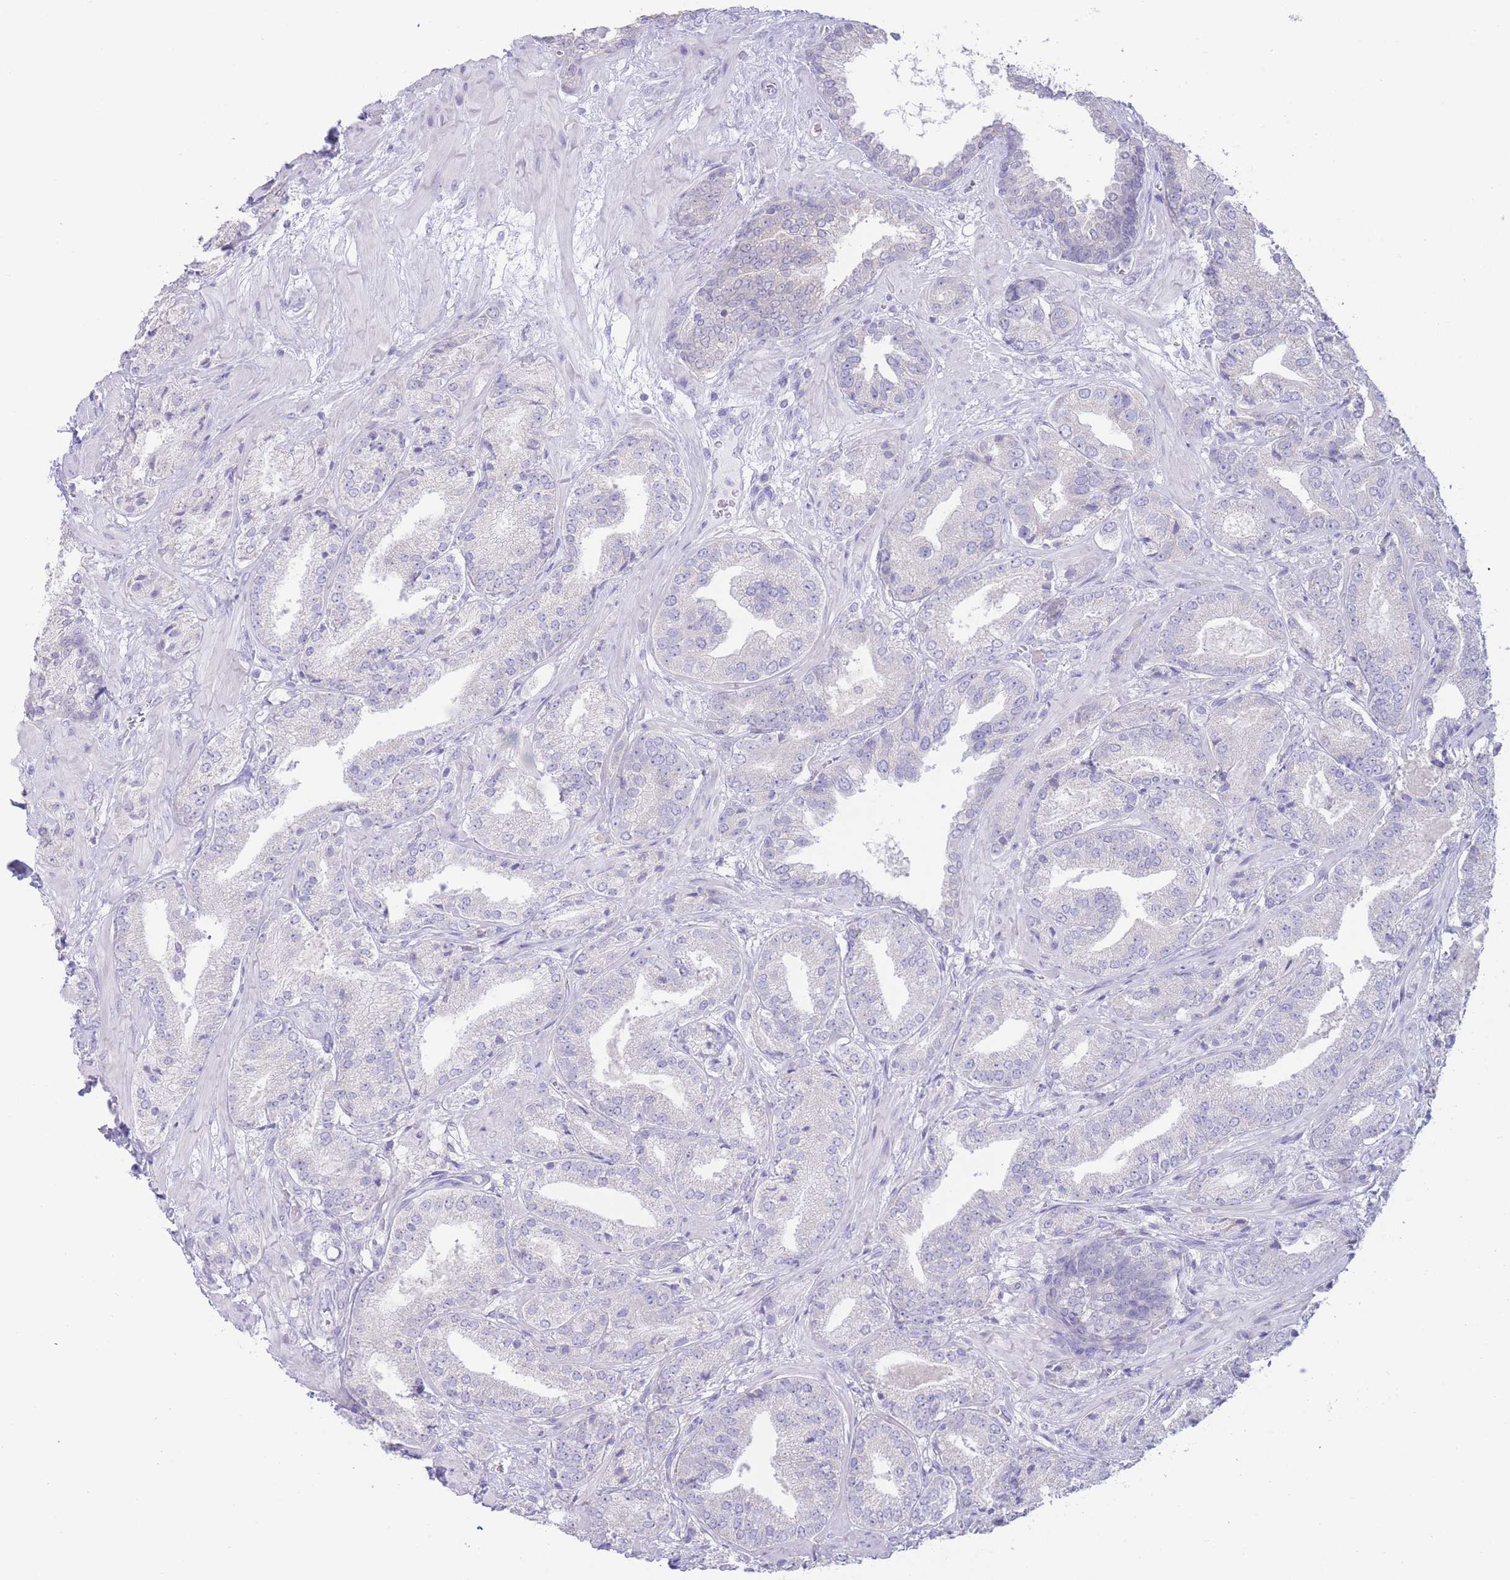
{"staining": {"intensity": "negative", "quantity": "none", "location": "none"}, "tissue": "prostate cancer", "cell_type": "Tumor cells", "image_type": "cancer", "snomed": [{"axis": "morphology", "description": "Adenocarcinoma, High grade"}, {"axis": "topography", "description": "Prostate"}], "caption": "High-grade adenocarcinoma (prostate) was stained to show a protein in brown. There is no significant expression in tumor cells. (DAB (3,3'-diaminobenzidine) immunohistochemistry with hematoxylin counter stain).", "gene": "FAH", "patient": {"sex": "male", "age": 63}}